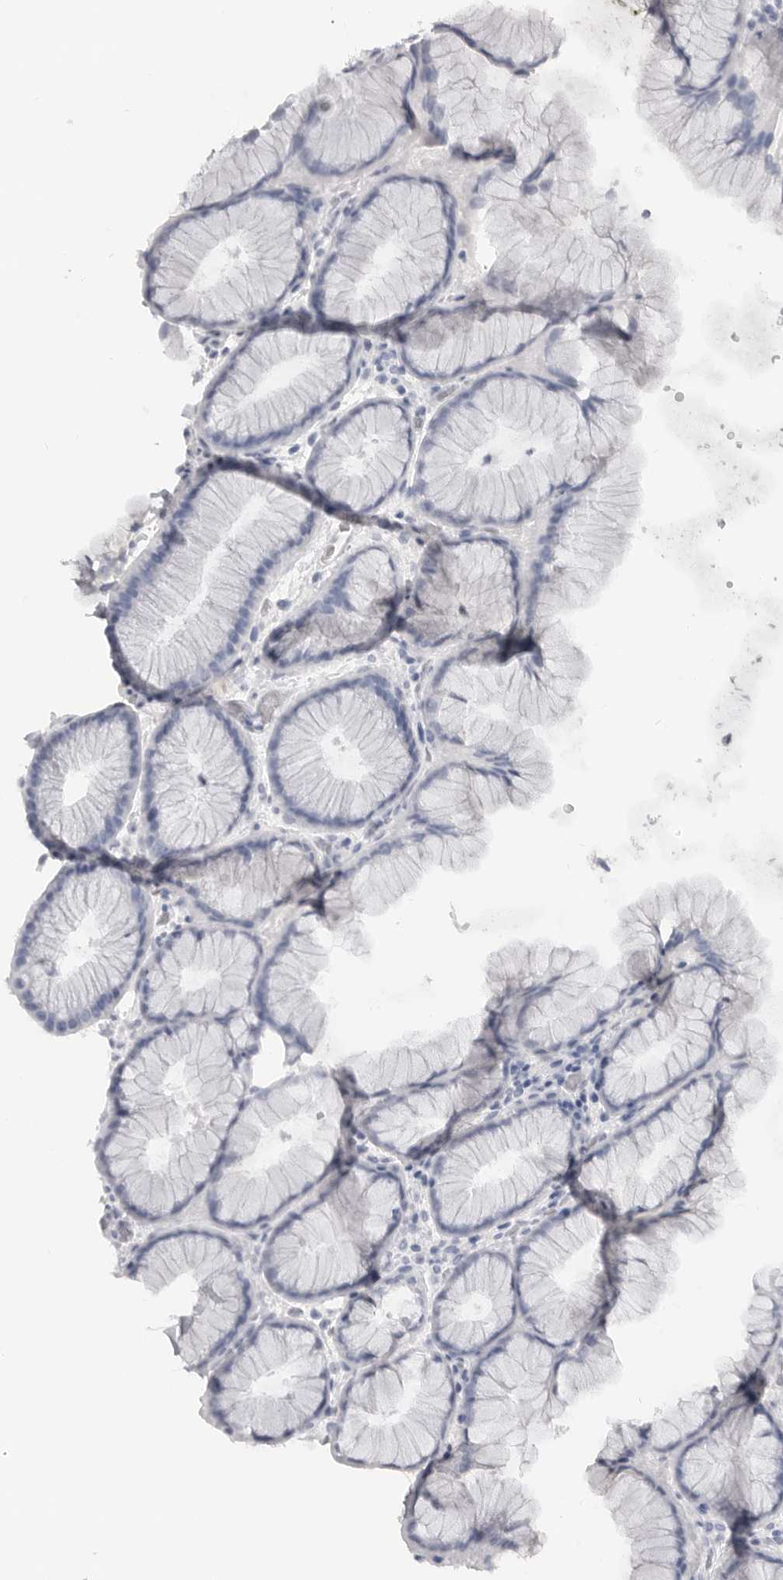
{"staining": {"intensity": "negative", "quantity": "none", "location": "none"}, "tissue": "stomach", "cell_type": "Glandular cells", "image_type": "normal", "snomed": [{"axis": "morphology", "description": "Normal tissue, NOS"}, {"axis": "topography", "description": "Stomach, upper"}, {"axis": "topography", "description": "Stomach"}], "caption": "The image reveals no staining of glandular cells in unremarkable stomach.", "gene": "LY6D", "patient": {"sex": "male", "age": 48}}